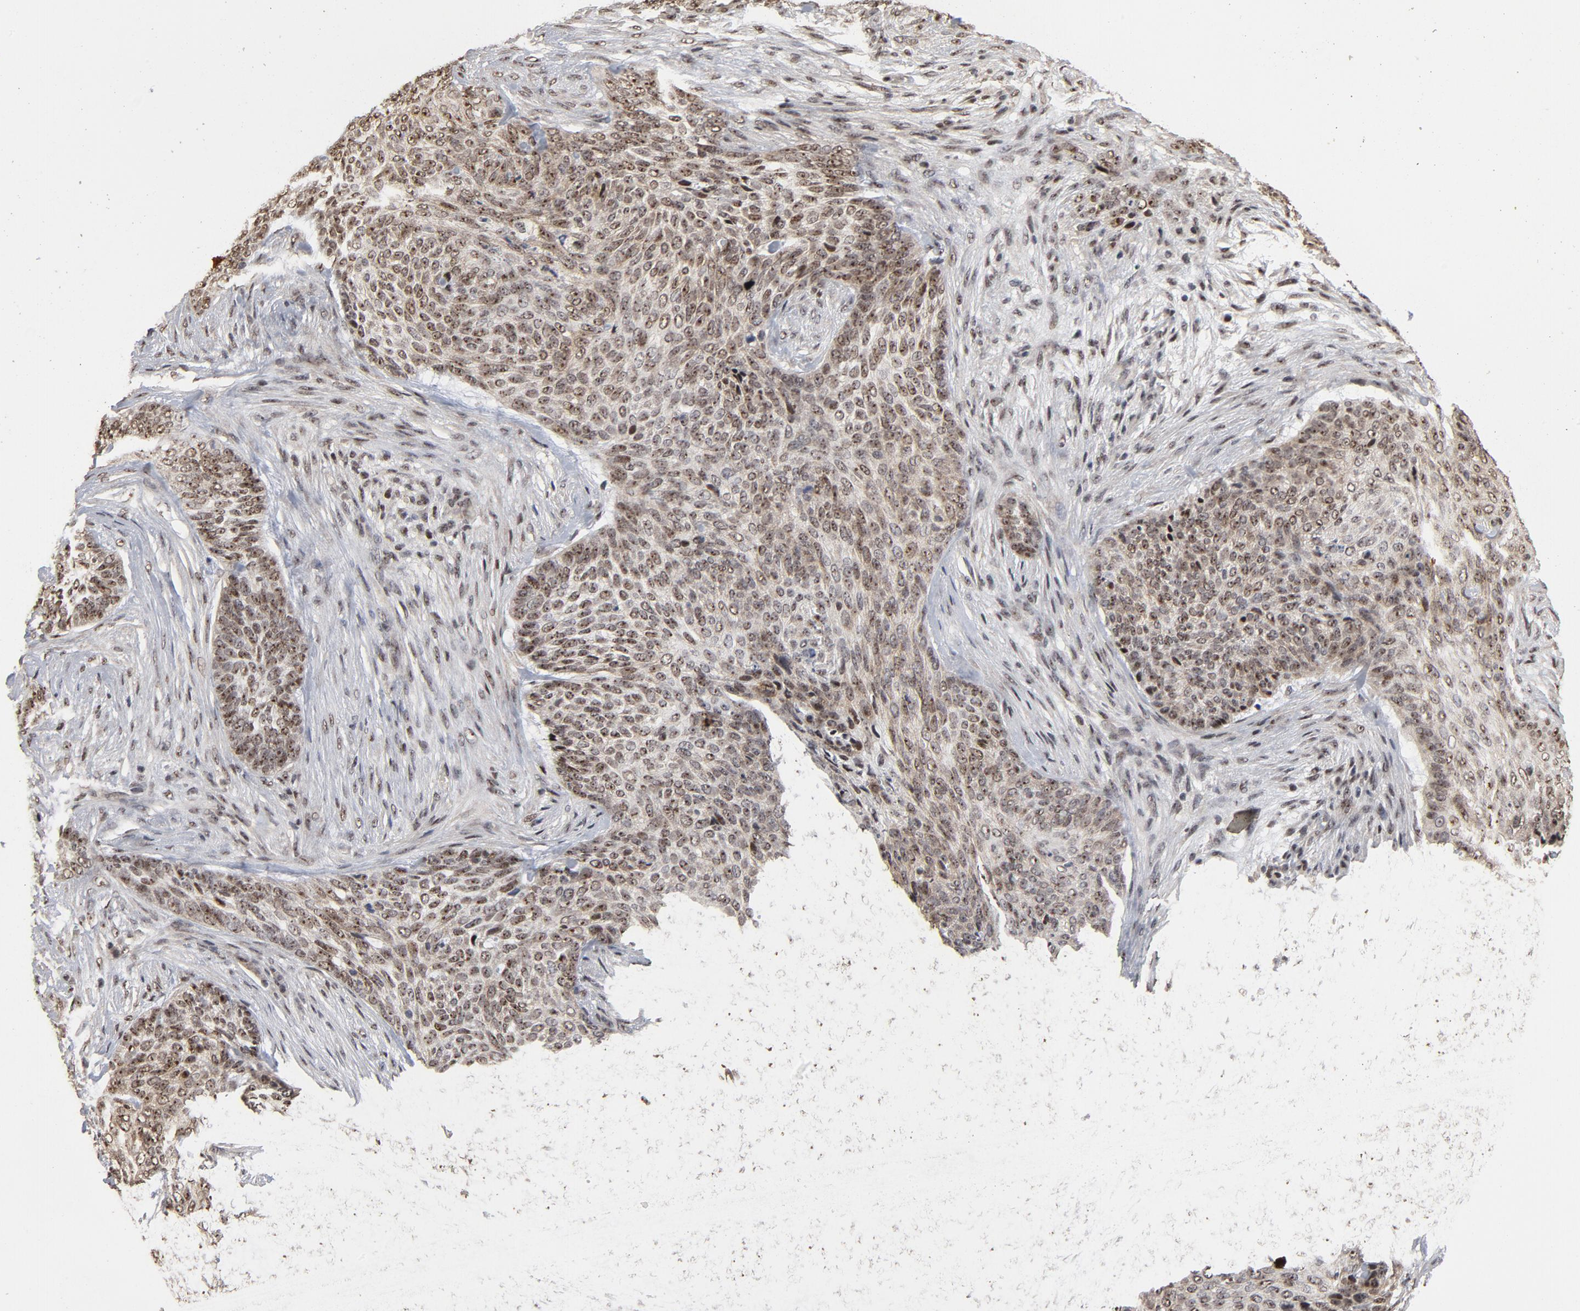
{"staining": {"intensity": "moderate", "quantity": ">75%", "location": "nuclear"}, "tissue": "skin cancer", "cell_type": "Tumor cells", "image_type": "cancer", "snomed": [{"axis": "morphology", "description": "Basal cell carcinoma"}, {"axis": "topography", "description": "Skin"}], "caption": "Immunohistochemistry of human basal cell carcinoma (skin) displays medium levels of moderate nuclear staining in approximately >75% of tumor cells.", "gene": "TP53RK", "patient": {"sex": "male", "age": 91}}